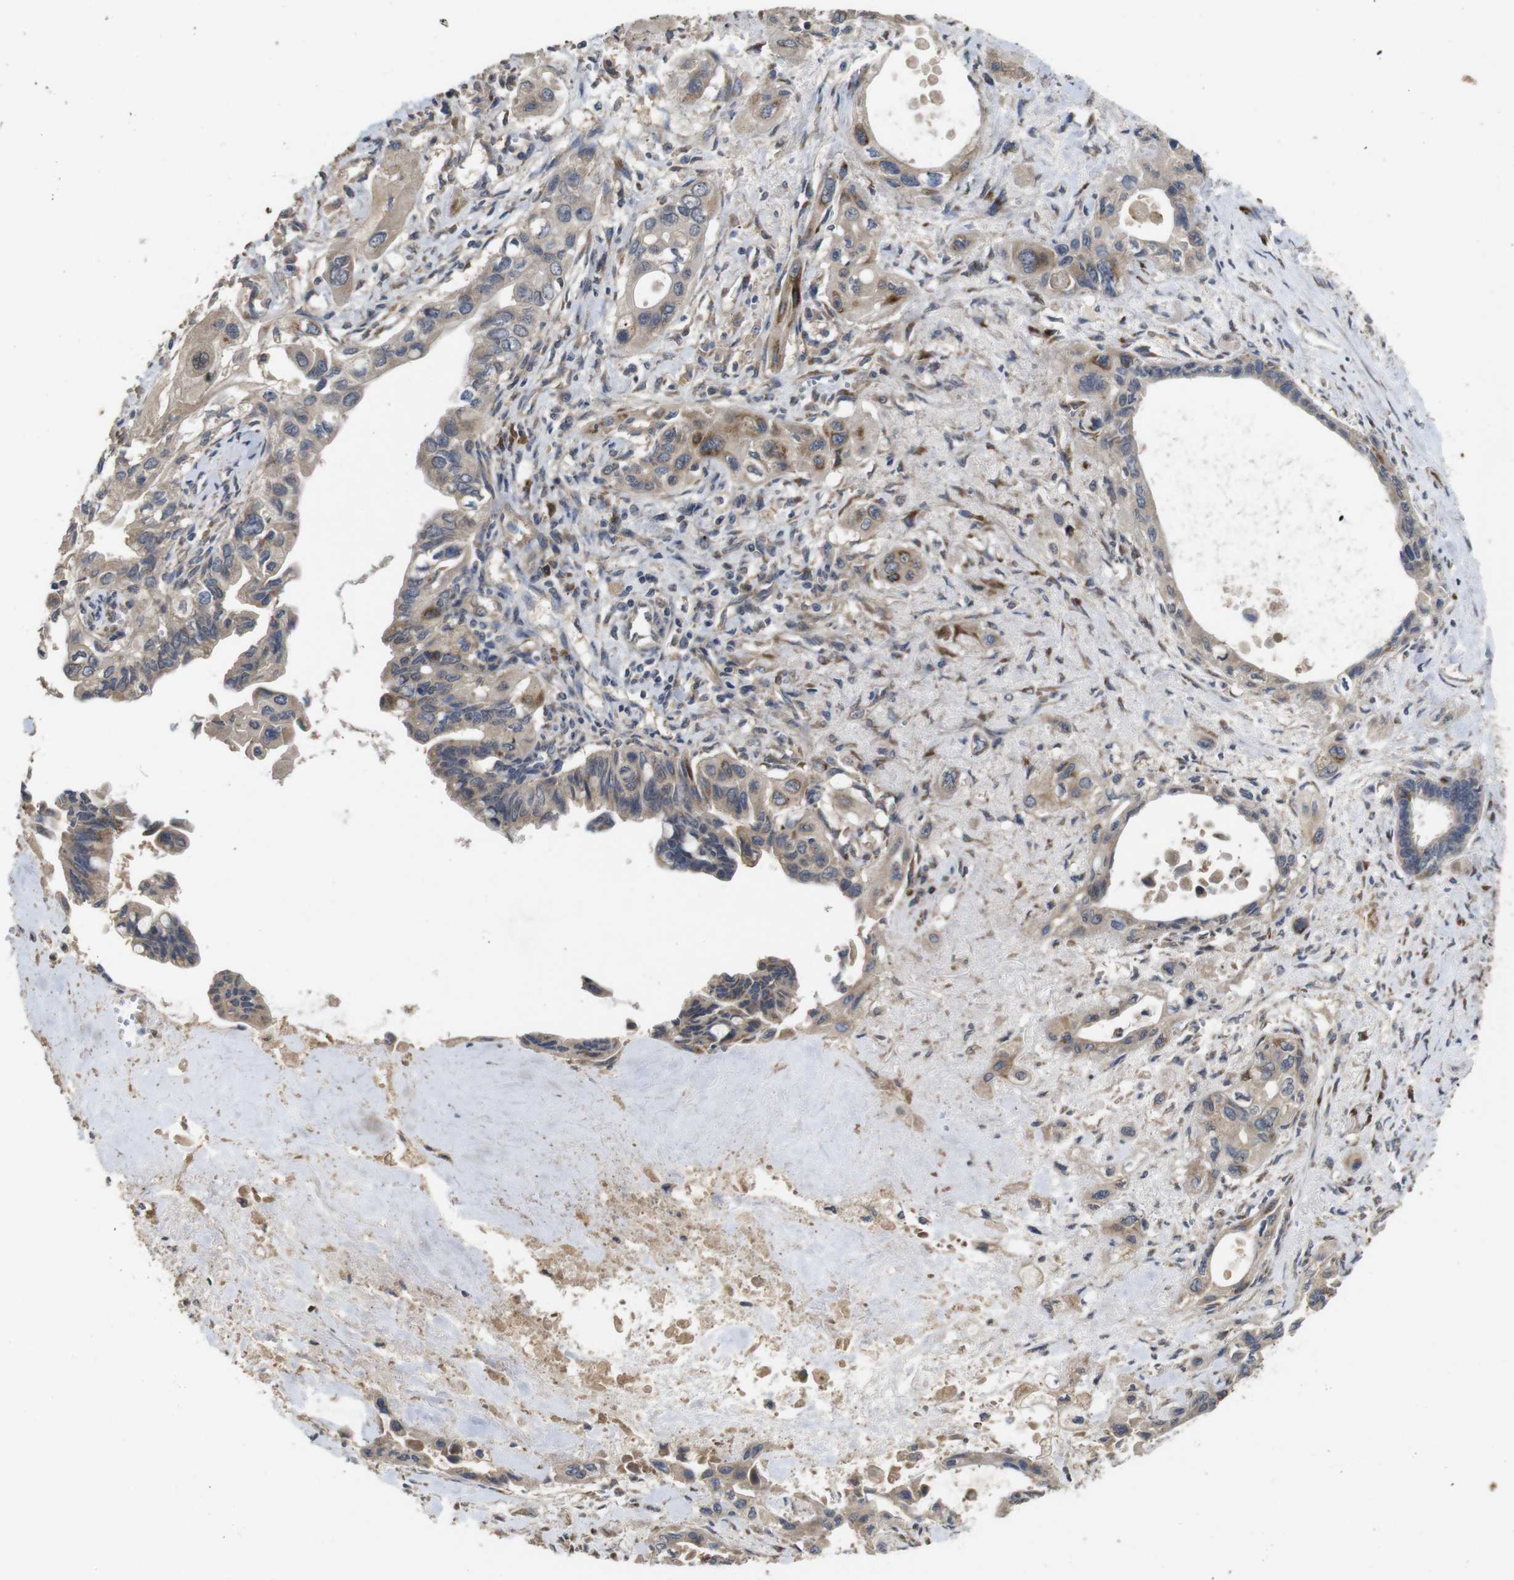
{"staining": {"intensity": "weak", "quantity": ">75%", "location": "cytoplasmic/membranous"}, "tissue": "pancreatic cancer", "cell_type": "Tumor cells", "image_type": "cancer", "snomed": [{"axis": "morphology", "description": "Adenocarcinoma, NOS"}, {"axis": "topography", "description": "Pancreas"}], "caption": "IHC histopathology image of neoplastic tissue: pancreatic cancer stained using immunohistochemistry (IHC) shows low levels of weak protein expression localized specifically in the cytoplasmic/membranous of tumor cells, appearing as a cytoplasmic/membranous brown color.", "gene": "ARHGAP24", "patient": {"sex": "male", "age": 73}}